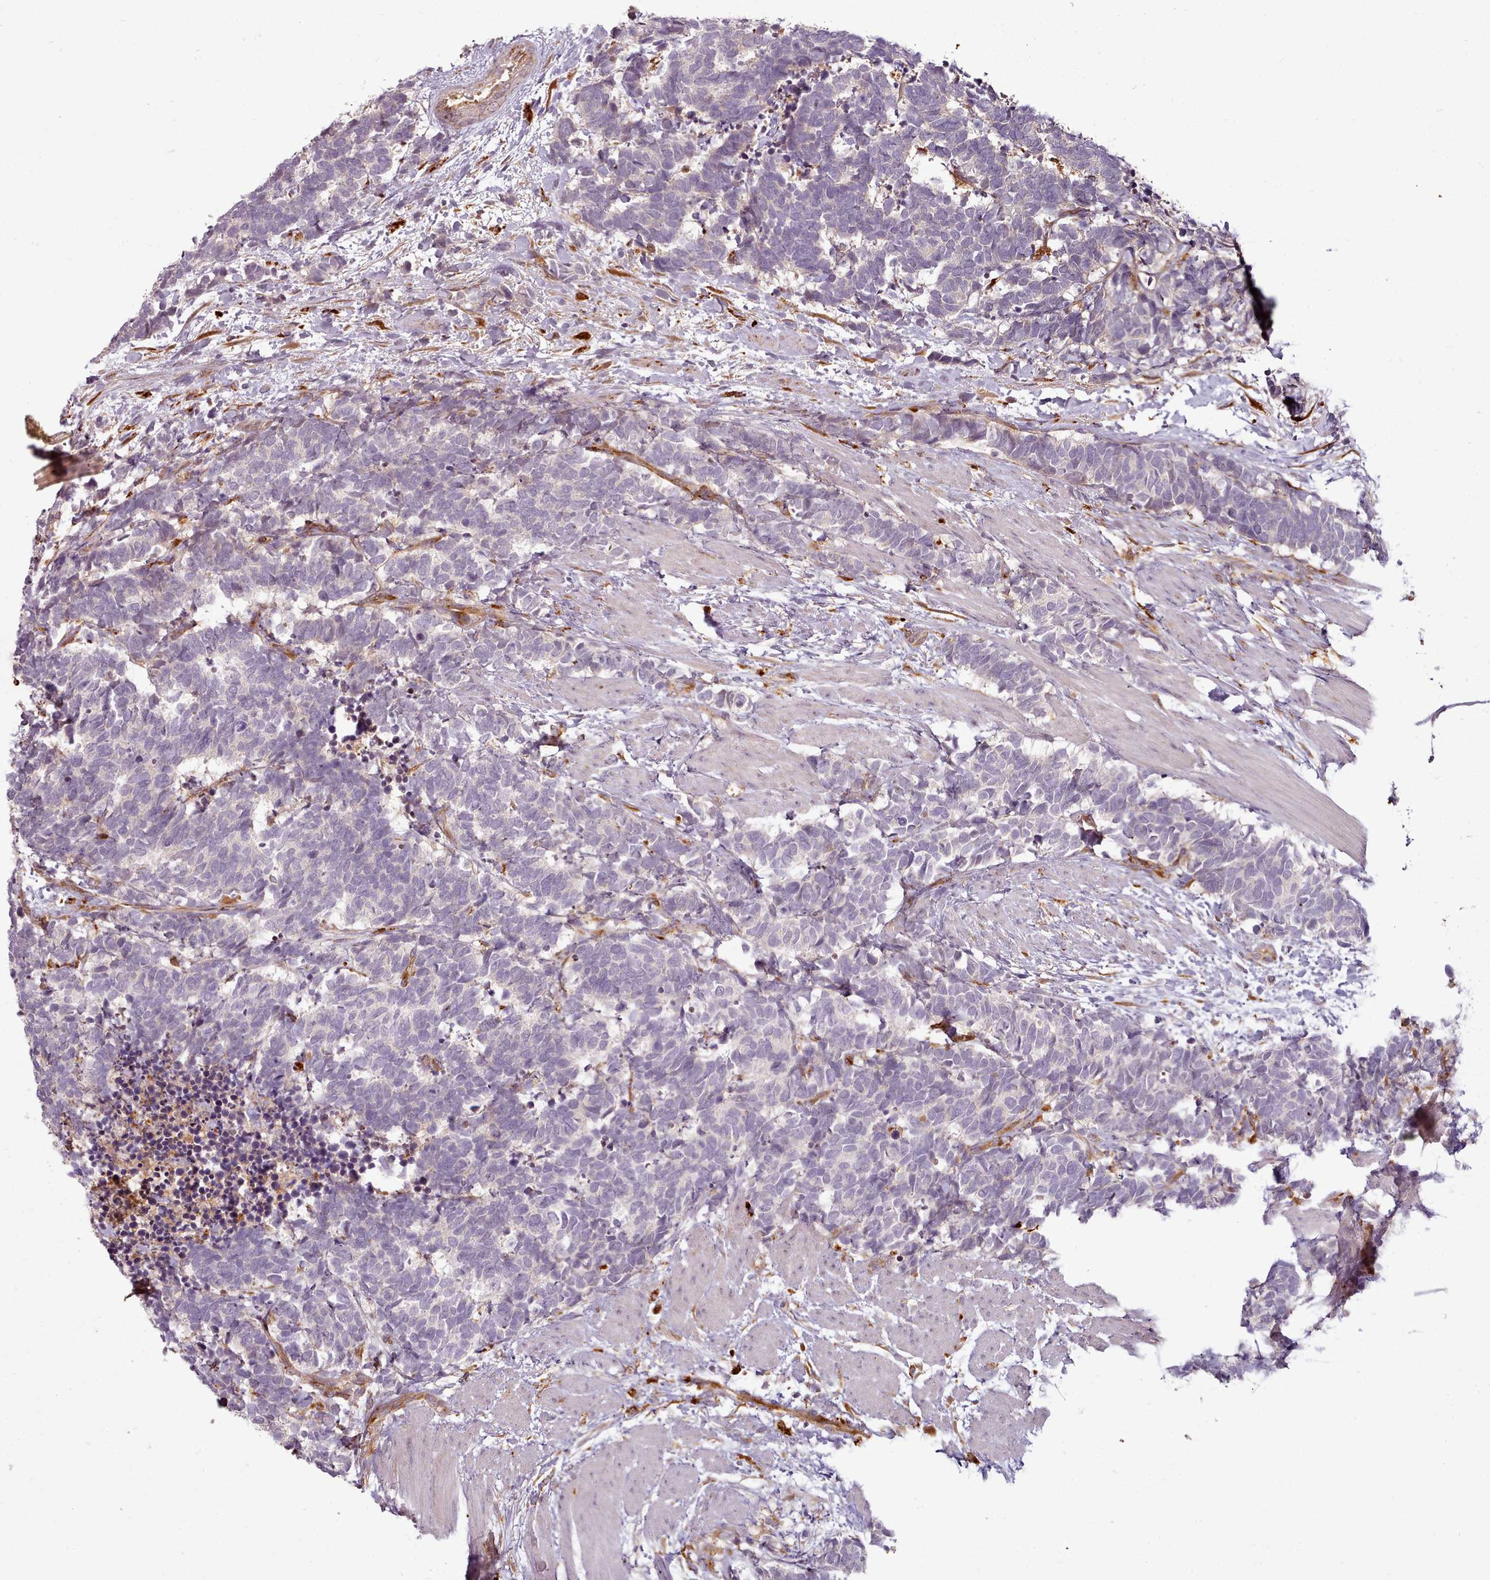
{"staining": {"intensity": "negative", "quantity": "none", "location": "none"}, "tissue": "carcinoid", "cell_type": "Tumor cells", "image_type": "cancer", "snomed": [{"axis": "morphology", "description": "Carcinoma, NOS"}, {"axis": "morphology", "description": "Carcinoid, malignant, NOS"}, {"axis": "topography", "description": "Prostate"}], "caption": "Carcinoid was stained to show a protein in brown. There is no significant positivity in tumor cells.", "gene": "C1QTNF5", "patient": {"sex": "male", "age": 57}}